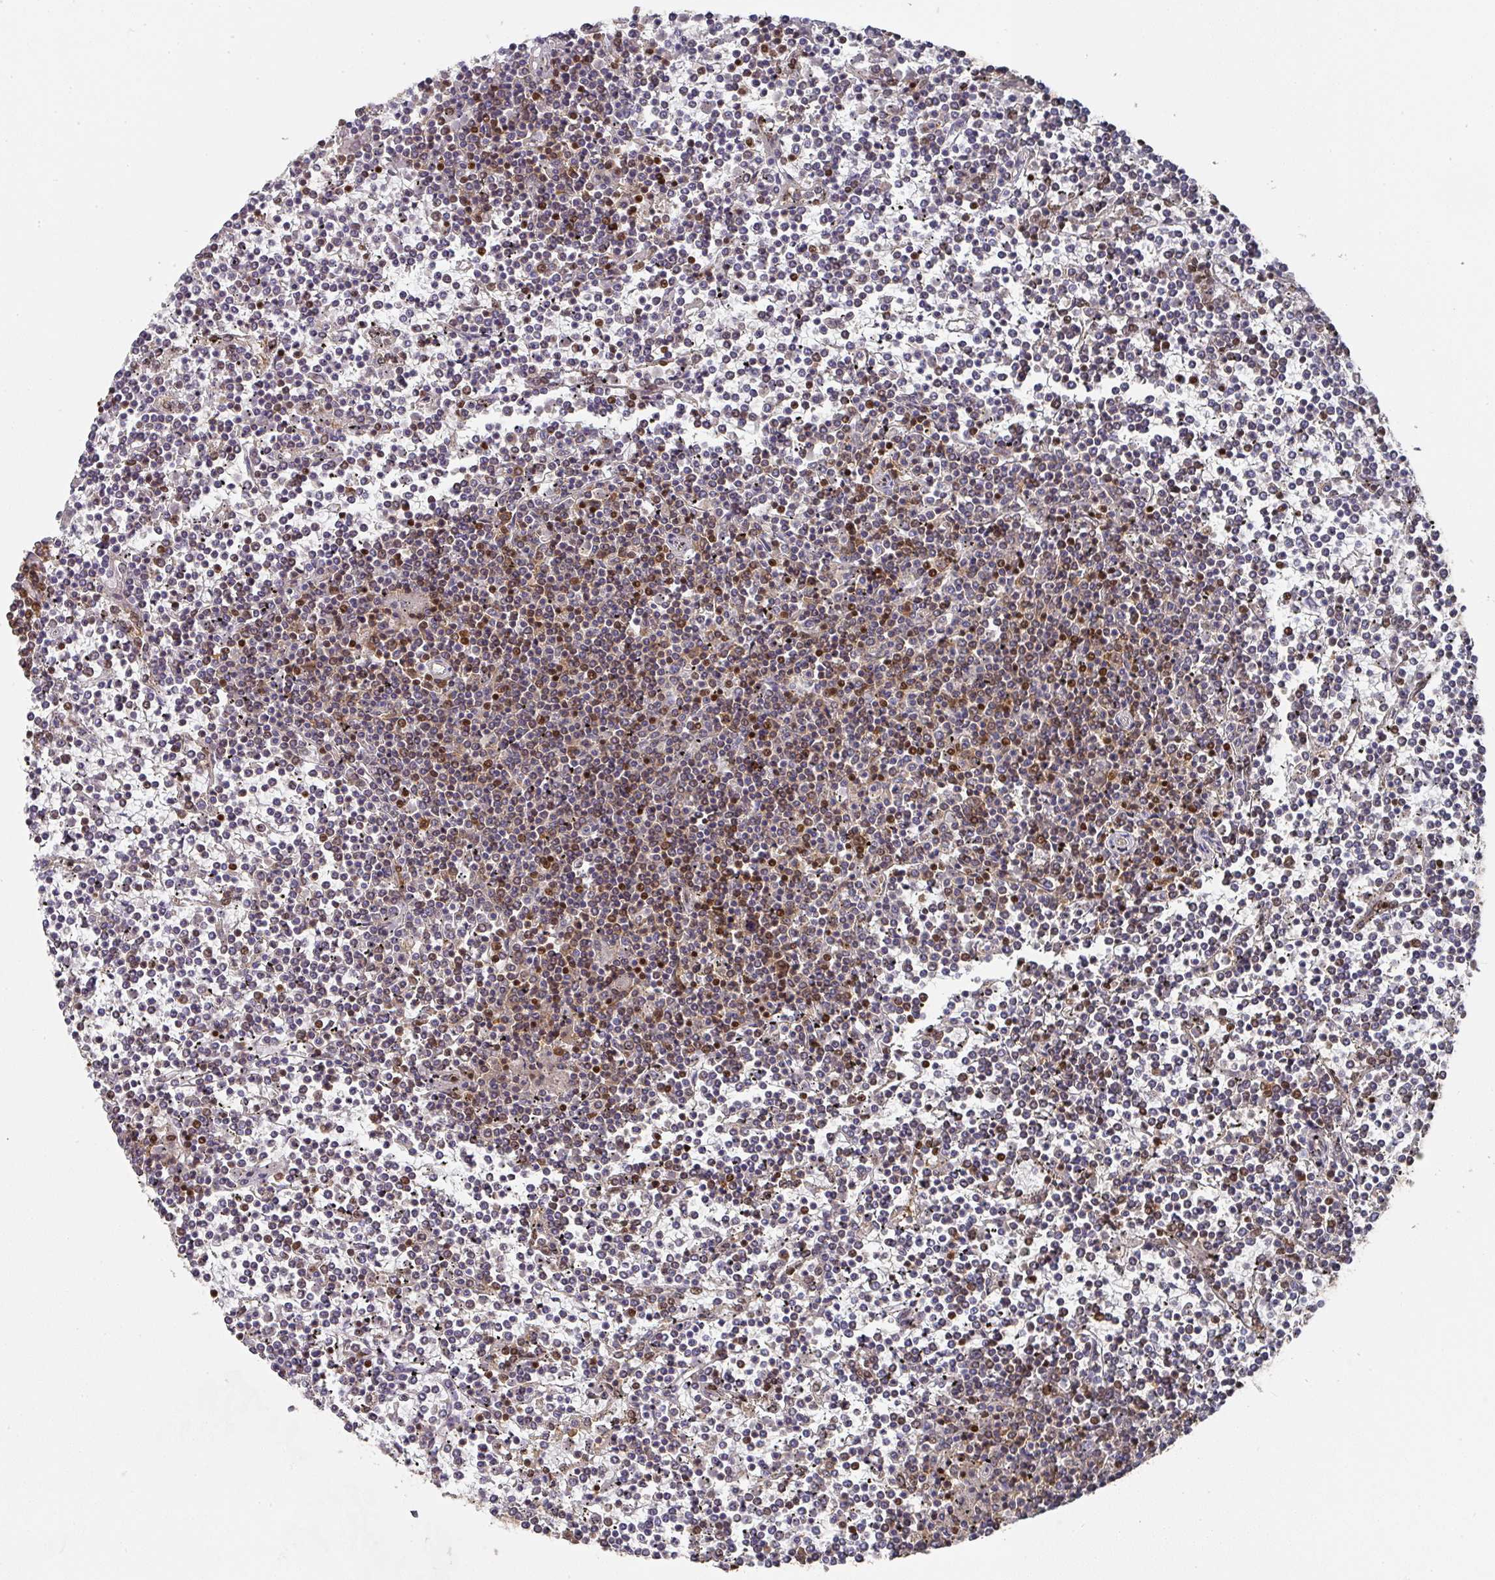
{"staining": {"intensity": "moderate", "quantity": "<25%", "location": "nuclear"}, "tissue": "lymphoma", "cell_type": "Tumor cells", "image_type": "cancer", "snomed": [{"axis": "morphology", "description": "Malignant lymphoma, non-Hodgkin's type, Low grade"}, {"axis": "topography", "description": "Spleen"}], "caption": "Lymphoma was stained to show a protein in brown. There is low levels of moderate nuclear expression in approximately <25% of tumor cells. The protein of interest is stained brown, and the nuclei are stained in blue (DAB (3,3'-diaminobenzidine) IHC with brightfield microscopy, high magnification).", "gene": "DIDO1", "patient": {"sex": "female", "age": 19}}